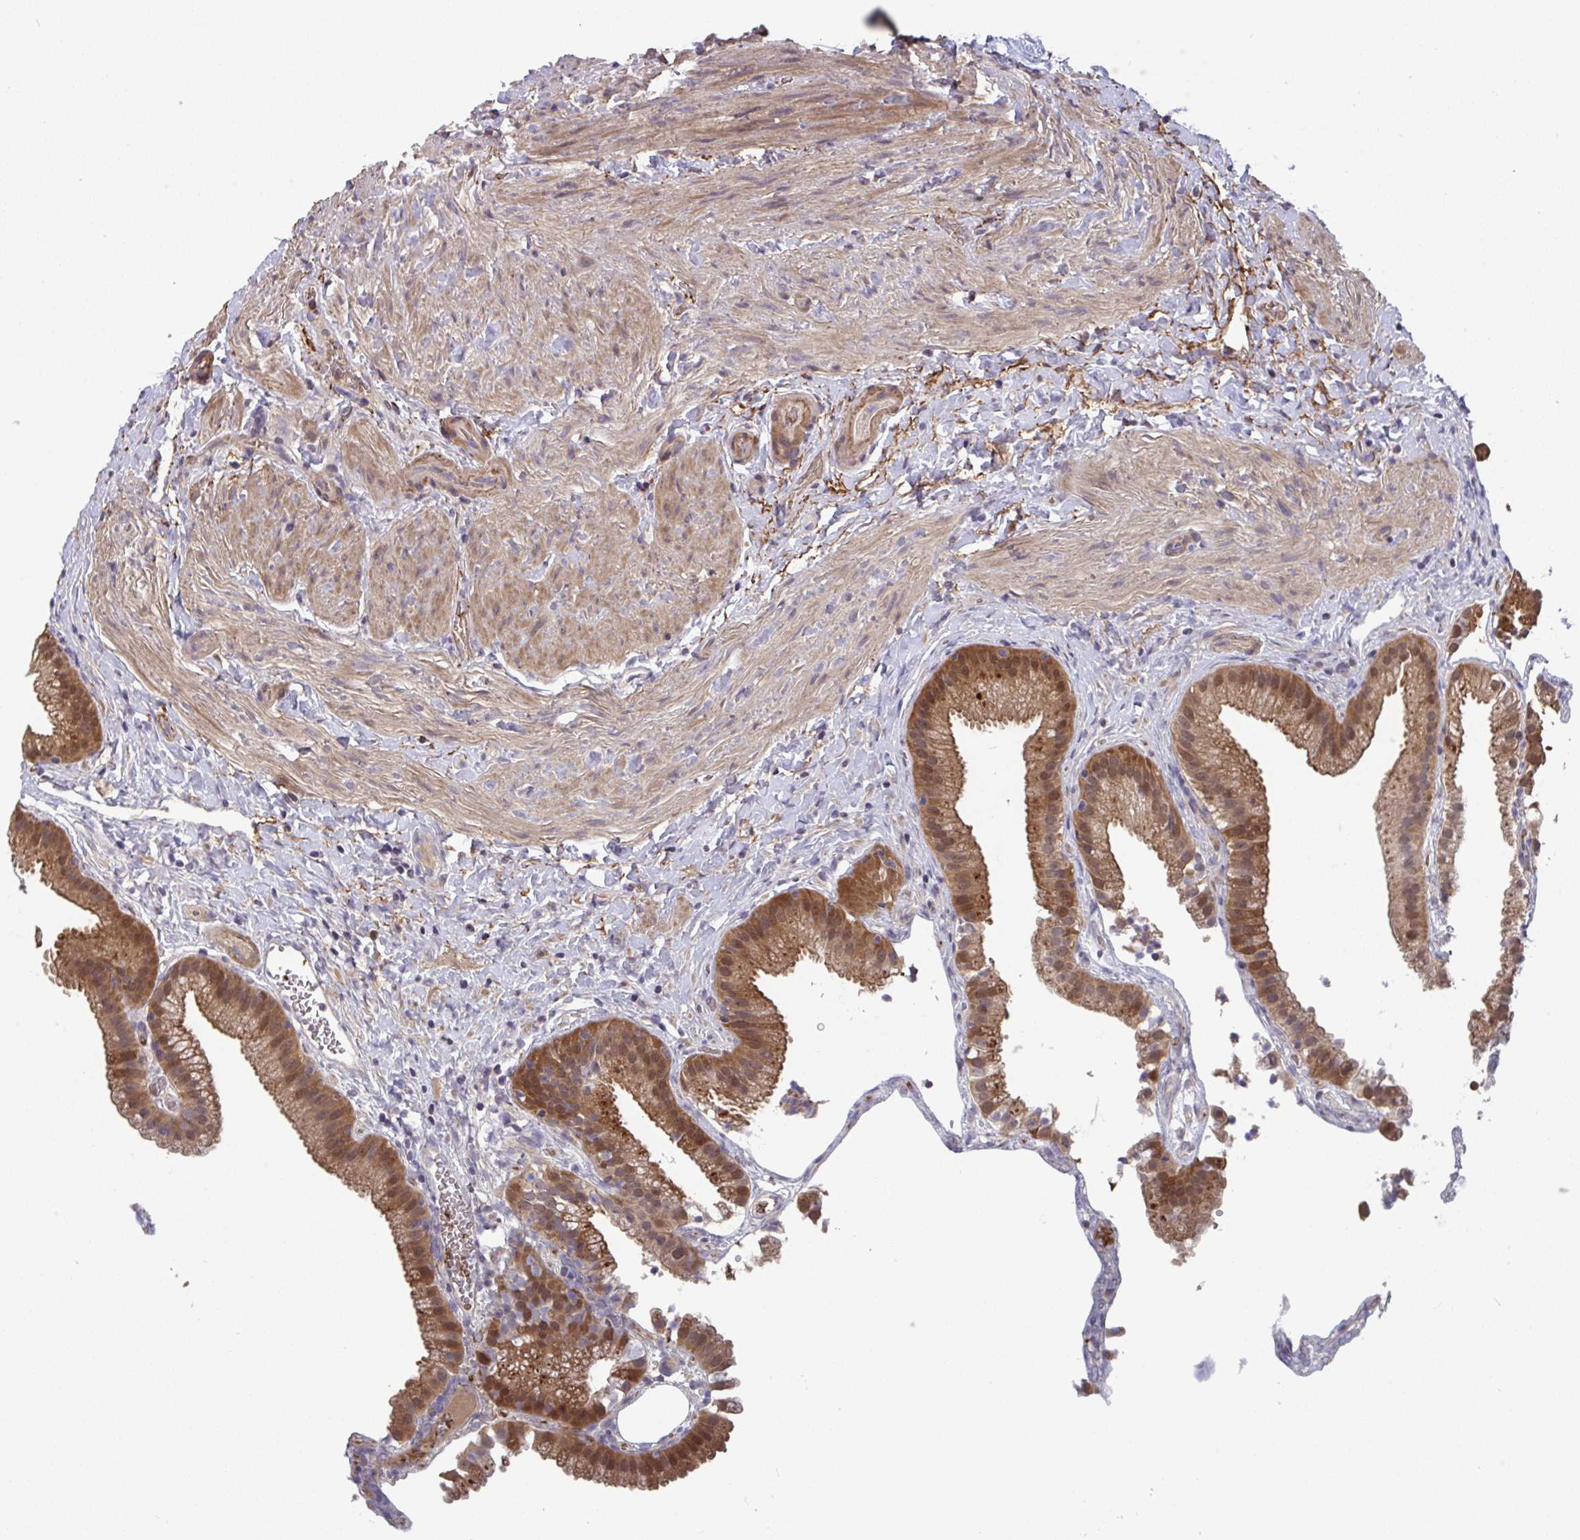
{"staining": {"intensity": "strong", "quantity": ">75%", "location": "cytoplasmic/membranous,nuclear"}, "tissue": "gallbladder", "cell_type": "Glandular cells", "image_type": "normal", "snomed": [{"axis": "morphology", "description": "Normal tissue, NOS"}, {"axis": "topography", "description": "Gallbladder"}], "caption": "Immunohistochemistry photomicrograph of benign gallbladder: gallbladder stained using immunohistochemistry (IHC) demonstrates high levels of strong protein expression localized specifically in the cytoplasmic/membranous,nuclear of glandular cells, appearing as a cytoplasmic/membranous,nuclear brown color.", "gene": "TIGAR", "patient": {"sex": "female", "age": 63}}